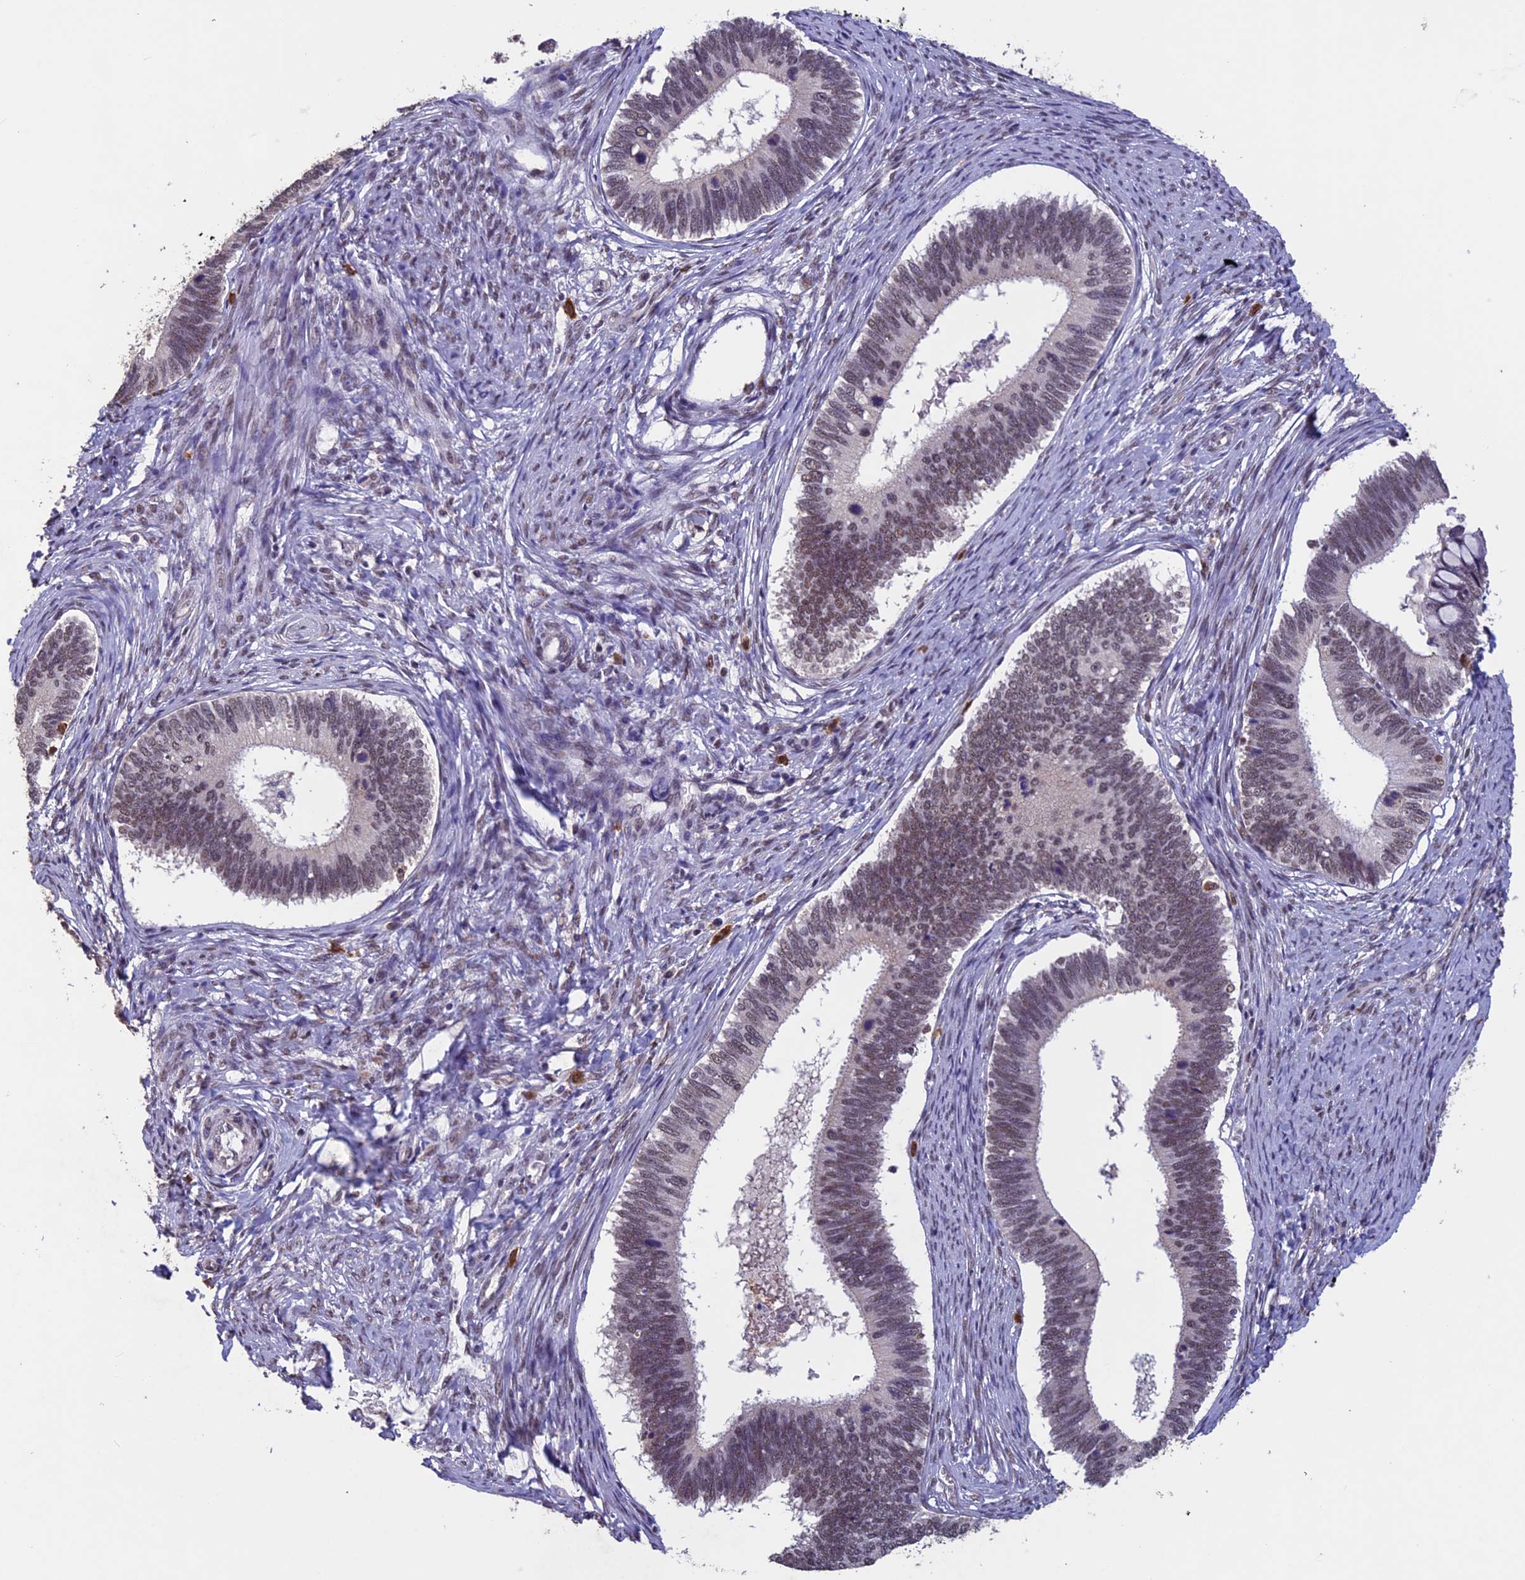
{"staining": {"intensity": "moderate", "quantity": ">75%", "location": "nuclear"}, "tissue": "cervical cancer", "cell_type": "Tumor cells", "image_type": "cancer", "snomed": [{"axis": "morphology", "description": "Adenocarcinoma, NOS"}, {"axis": "topography", "description": "Cervix"}], "caption": "Cervical cancer stained for a protein (brown) displays moderate nuclear positive staining in about >75% of tumor cells.", "gene": "RNF40", "patient": {"sex": "female", "age": 42}}